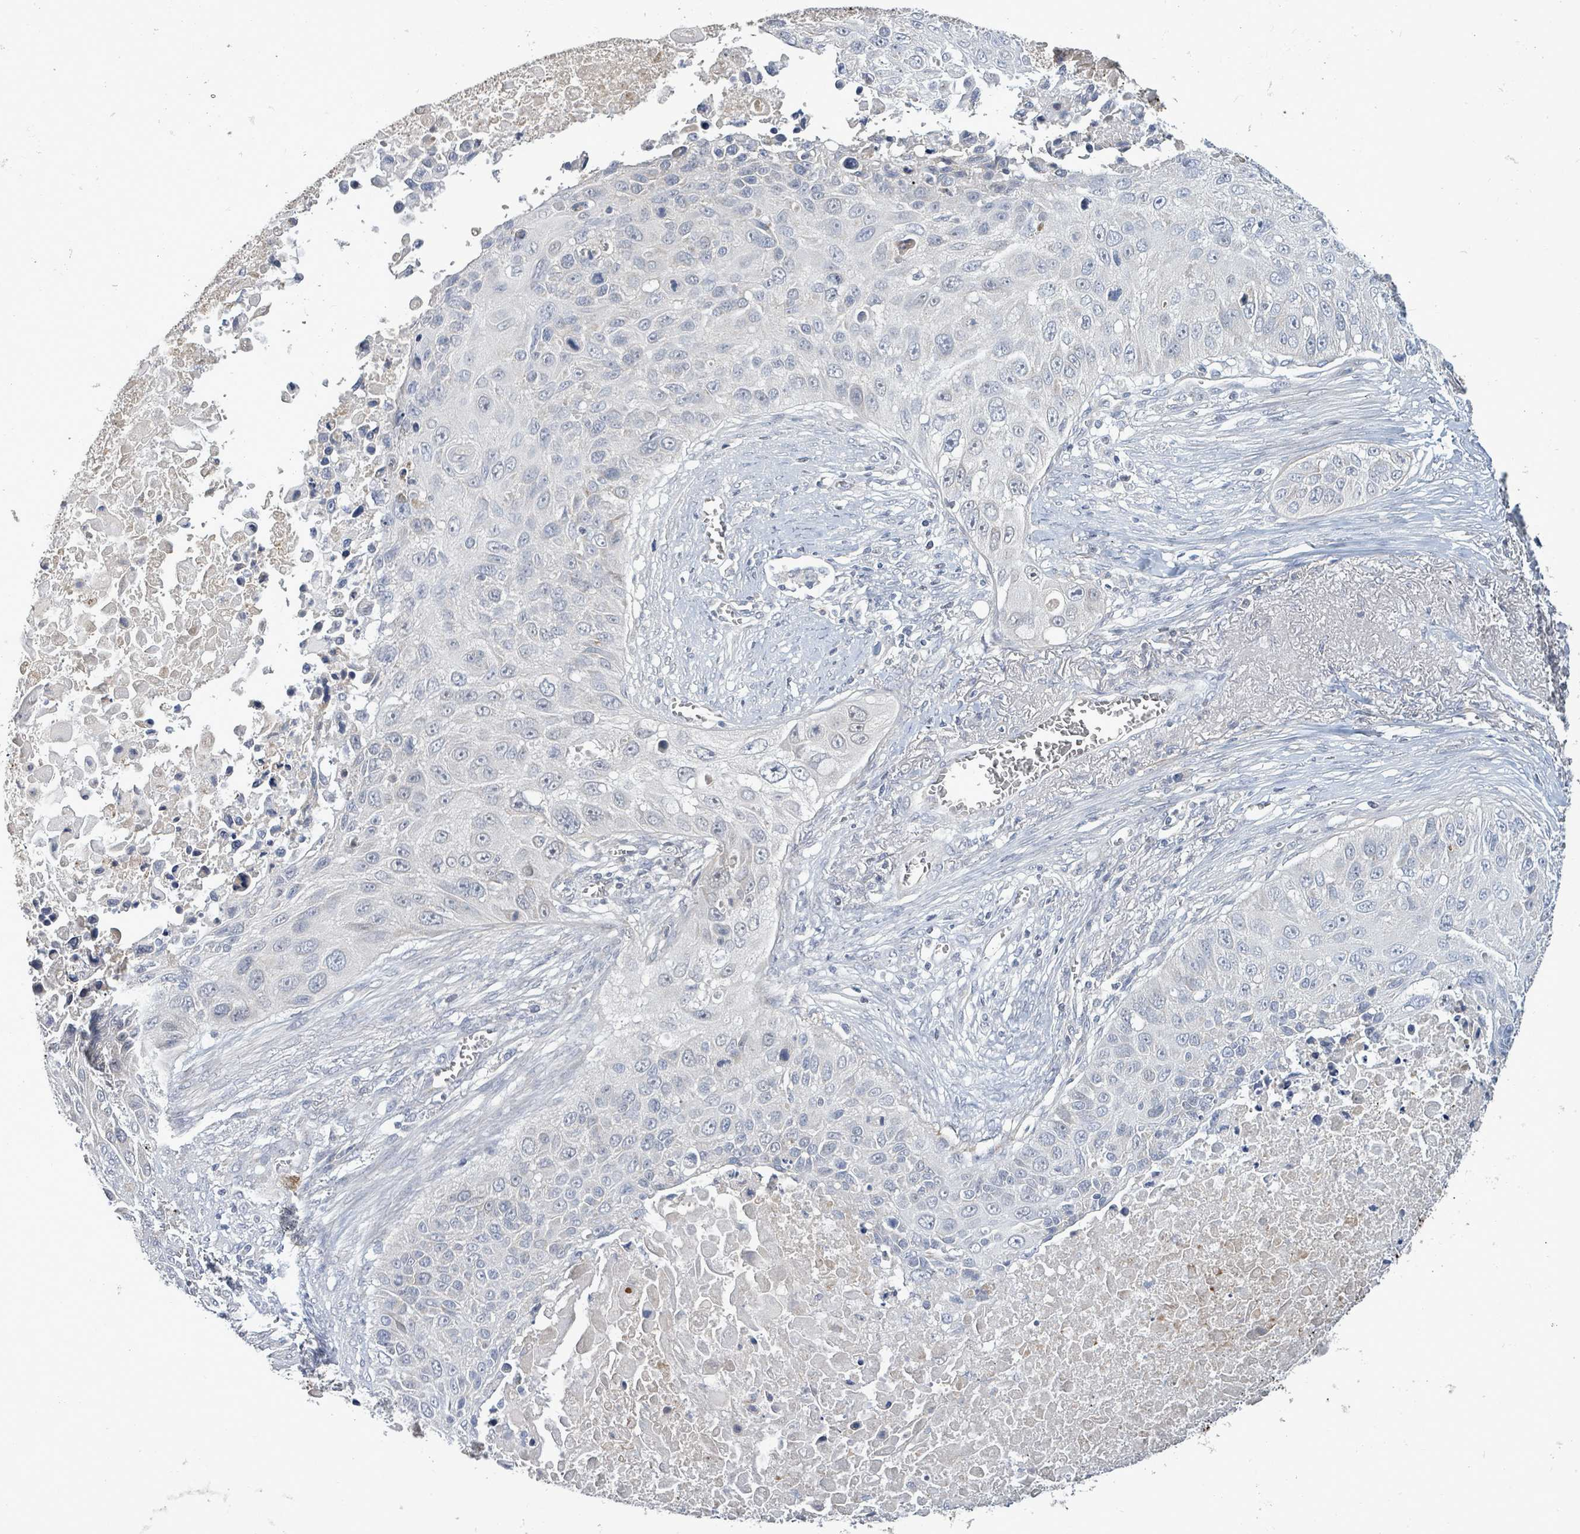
{"staining": {"intensity": "negative", "quantity": "none", "location": "none"}, "tissue": "lung cancer", "cell_type": "Tumor cells", "image_type": "cancer", "snomed": [{"axis": "morphology", "description": "Squamous cell carcinoma, NOS"}, {"axis": "topography", "description": "Lung"}], "caption": "This is an immunohistochemistry micrograph of human squamous cell carcinoma (lung). There is no staining in tumor cells.", "gene": "ZFPM1", "patient": {"sex": "male", "age": 66}}